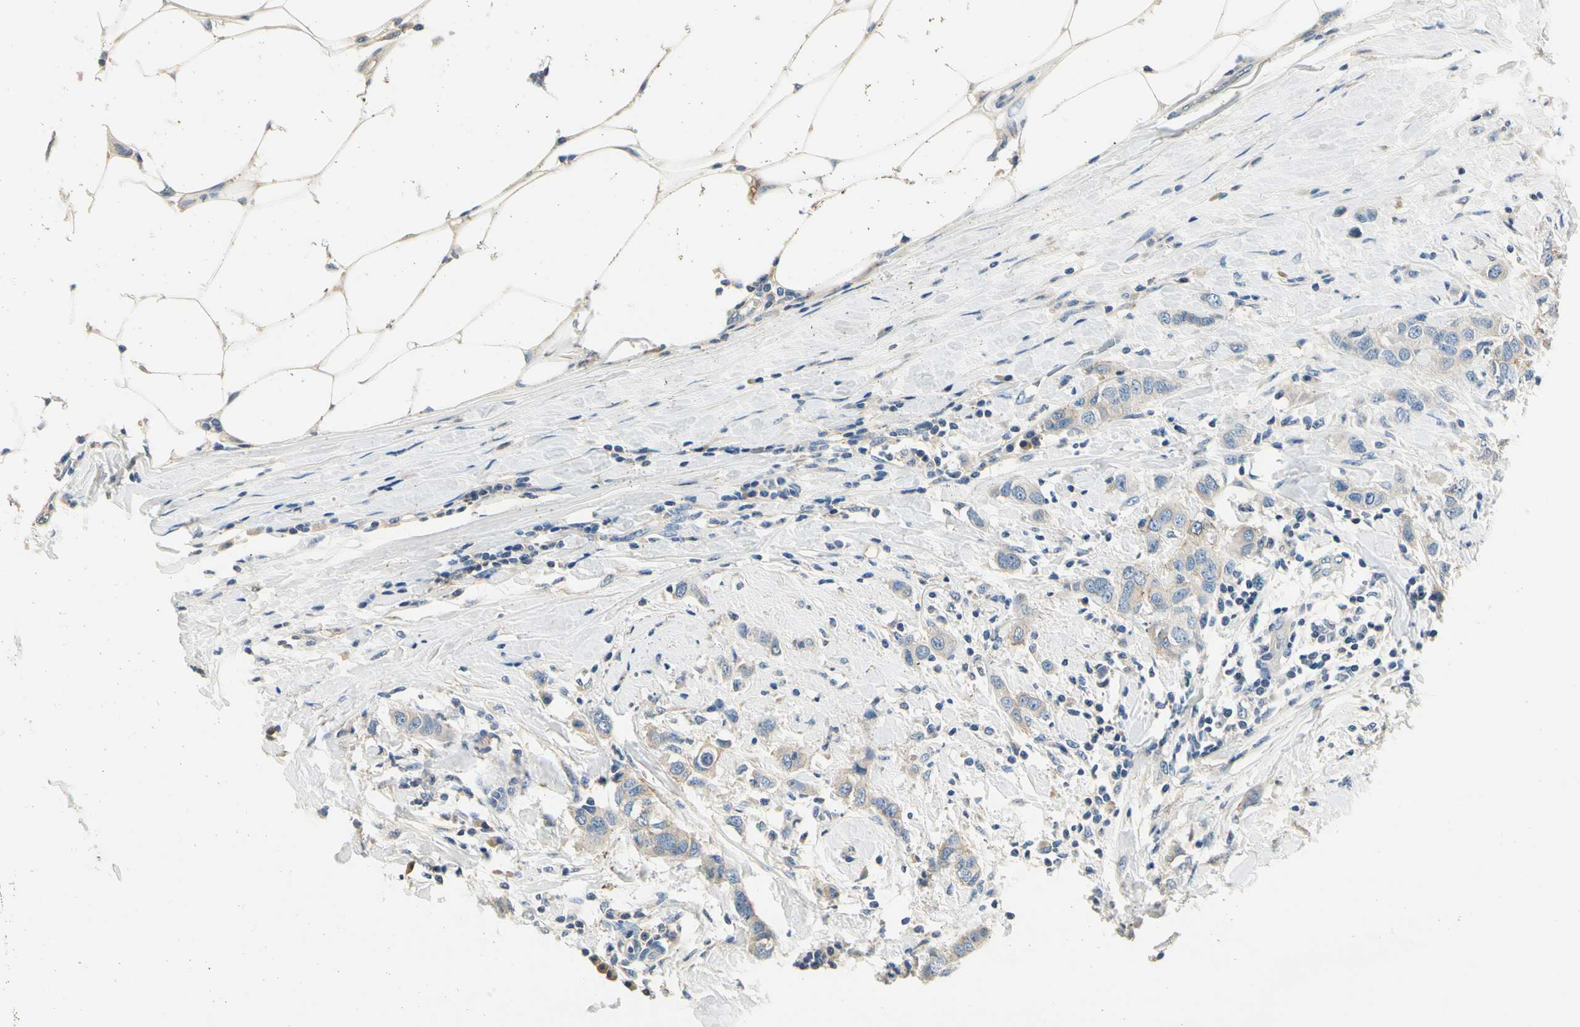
{"staining": {"intensity": "weak", "quantity": "25%-75%", "location": "cytoplasmic/membranous"}, "tissue": "breast cancer", "cell_type": "Tumor cells", "image_type": "cancer", "snomed": [{"axis": "morphology", "description": "Duct carcinoma"}, {"axis": "topography", "description": "Breast"}], "caption": "A micrograph showing weak cytoplasmic/membranous positivity in about 25%-75% of tumor cells in invasive ductal carcinoma (breast), as visualized by brown immunohistochemical staining.", "gene": "TGFBR3", "patient": {"sex": "female", "age": 50}}